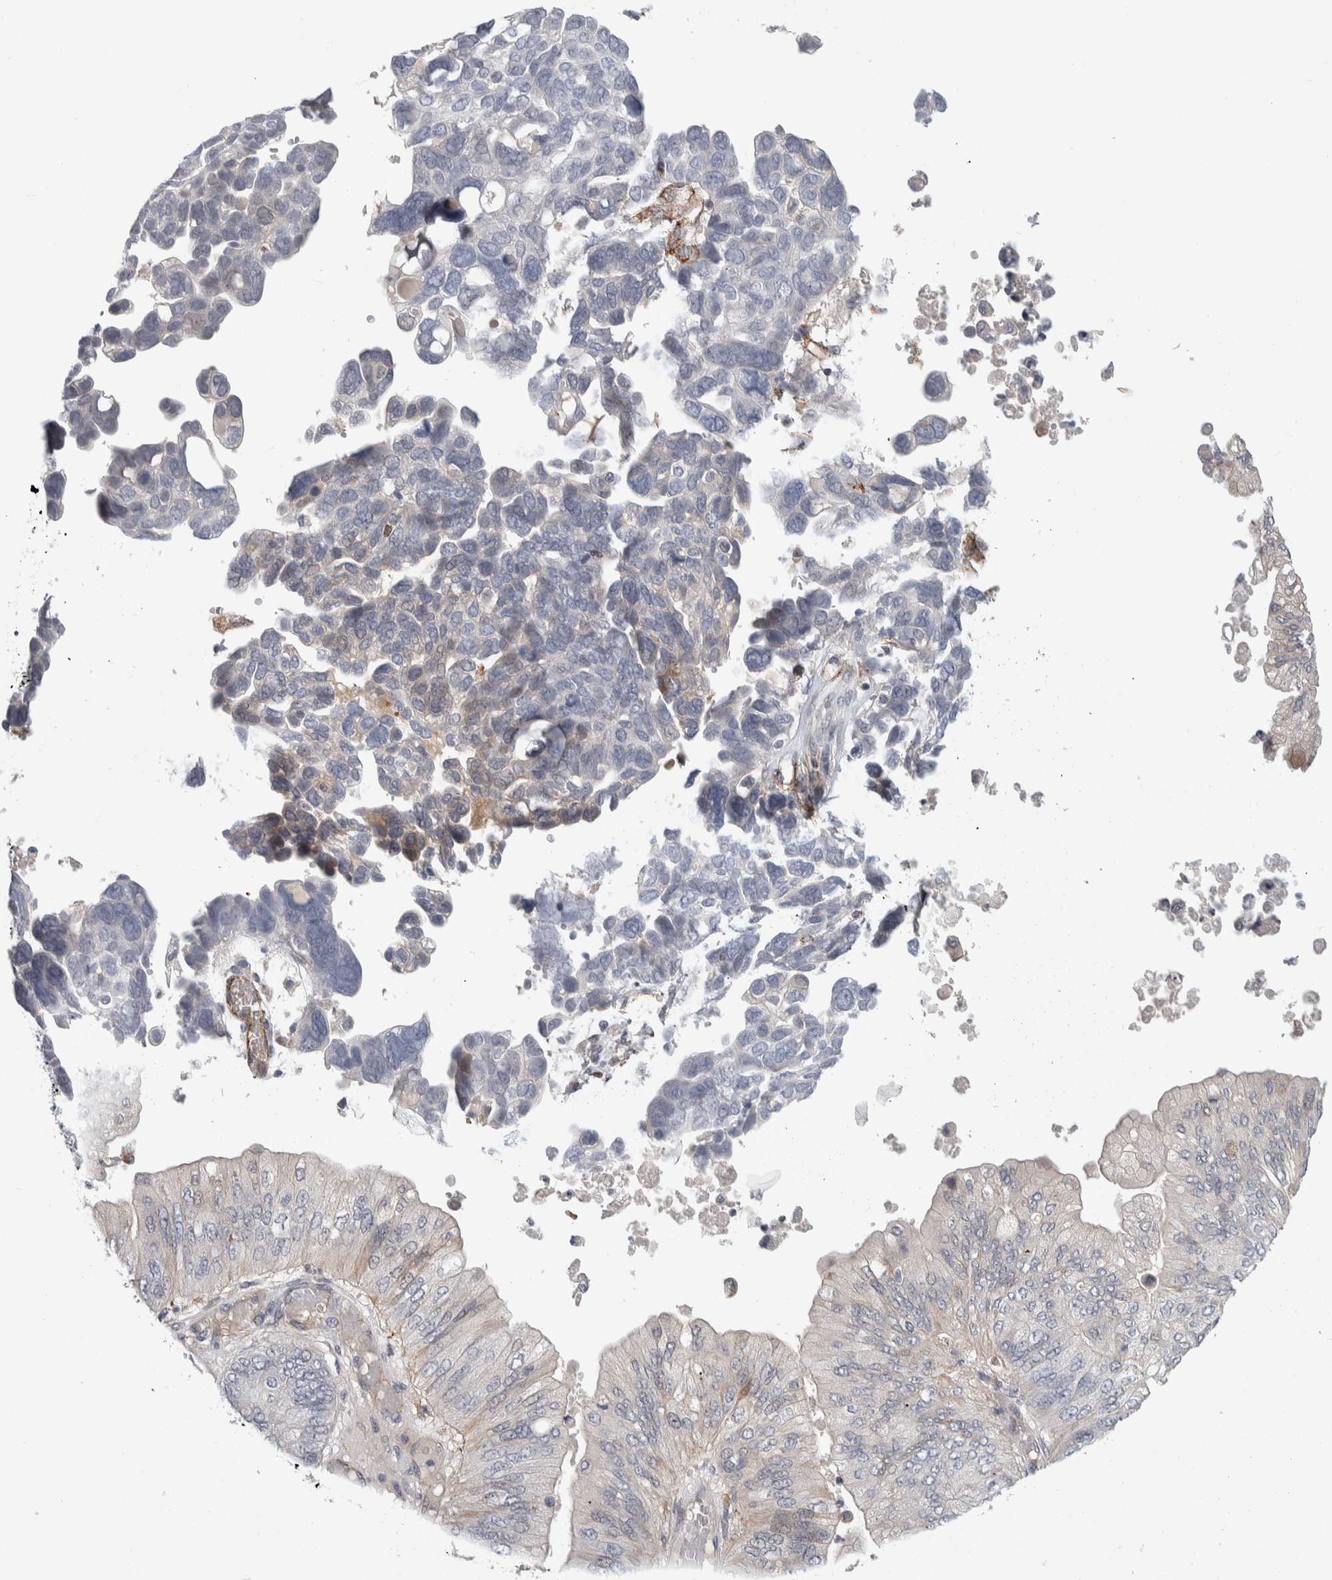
{"staining": {"intensity": "weak", "quantity": "<25%", "location": "cytoplasmic/membranous"}, "tissue": "ovarian cancer", "cell_type": "Tumor cells", "image_type": "cancer", "snomed": [{"axis": "morphology", "description": "Cystadenocarcinoma, mucinous, NOS"}, {"axis": "topography", "description": "Ovary"}], "caption": "Photomicrograph shows no protein staining in tumor cells of ovarian cancer (mucinous cystadenocarcinoma) tissue.", "gene": "ZNF862", "patient": {"sex": "female", "age": 61}}